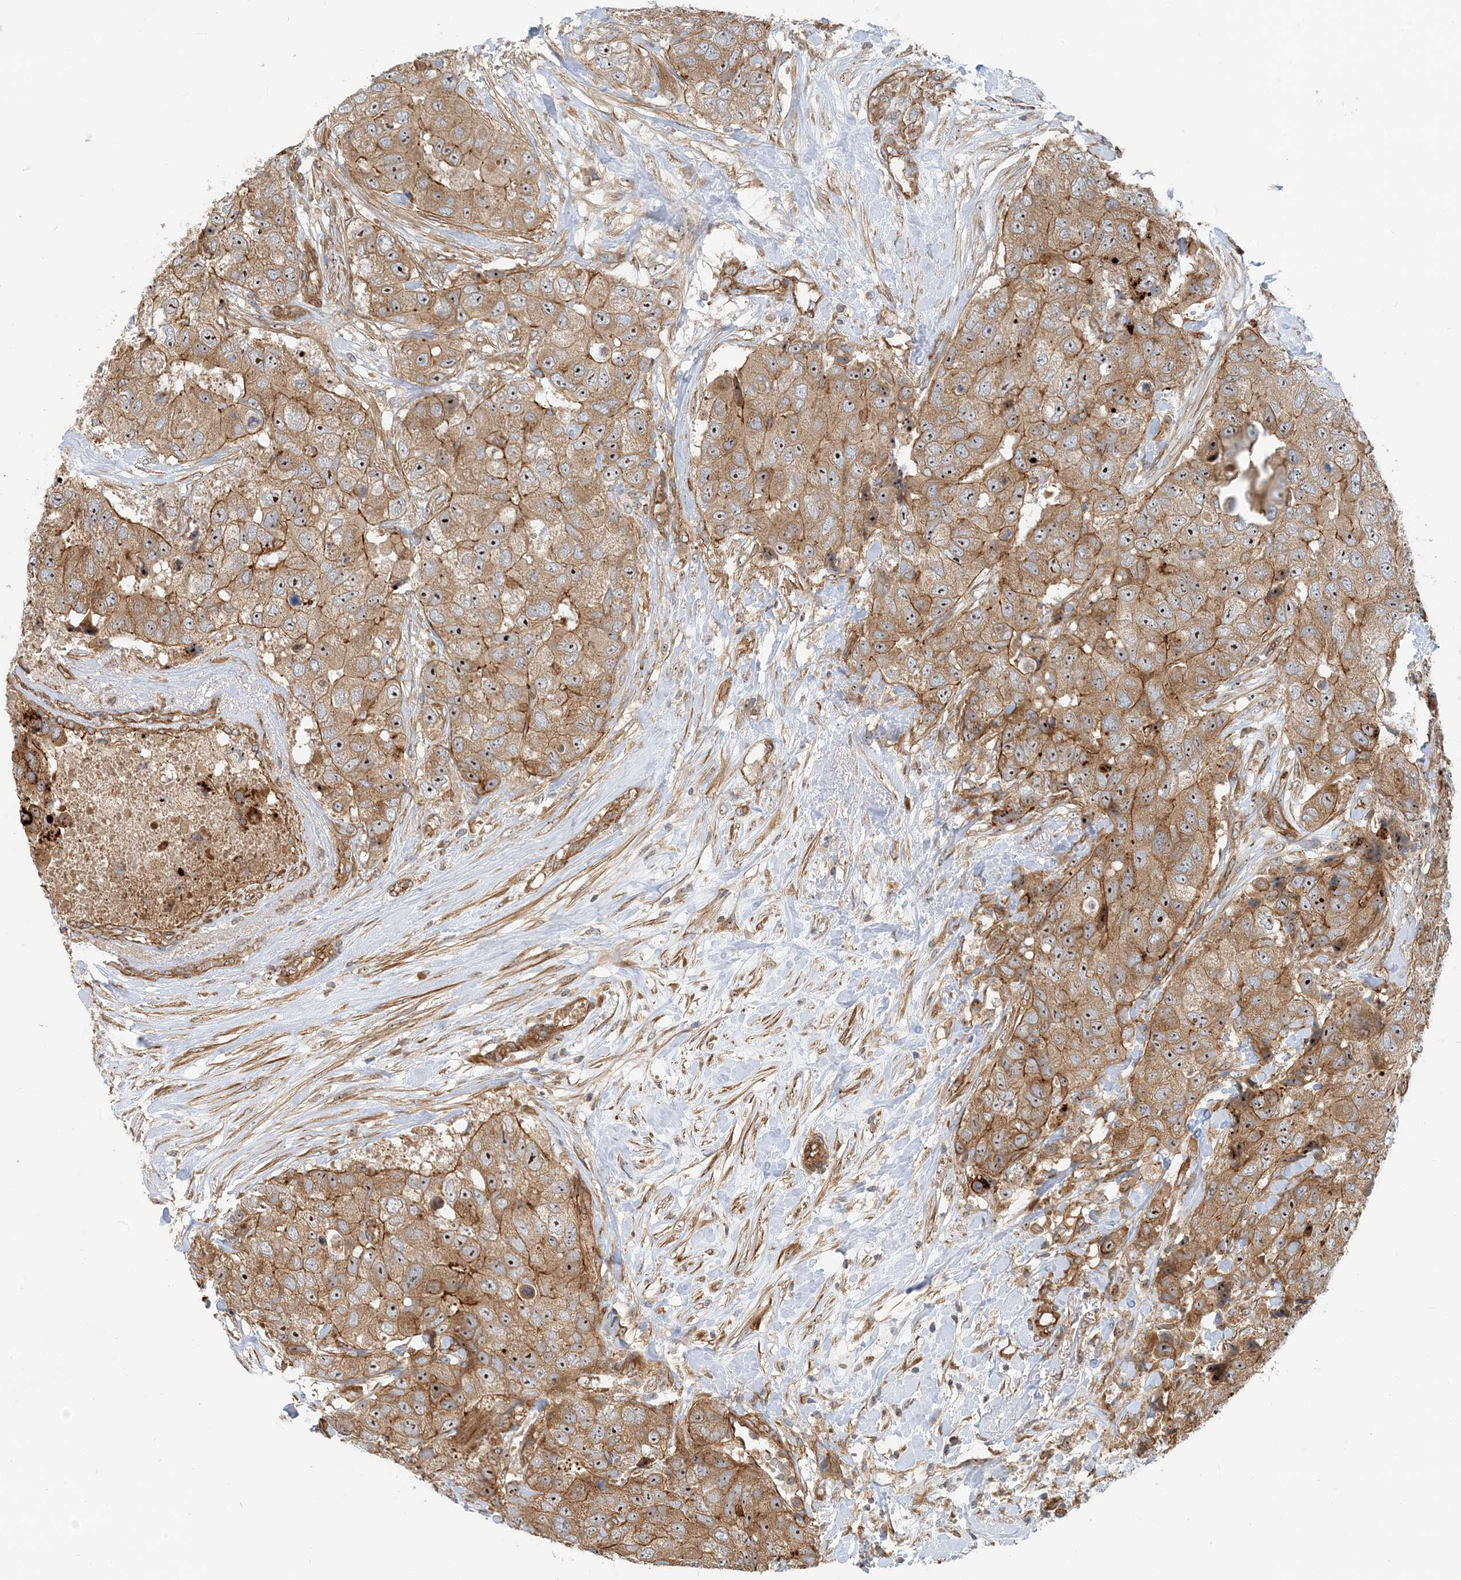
{"staining": {"intensity": "moderate", "quantity": ">75%", "location": "cytoplasmic/membranous,nuclear"}, "tissue": "breast cancer", "cell_type": "Tumor cells", "image_type": "cancer", "snomed": [{"axis": "morphology", "description": "Duct carcinoma"}, {"axis": "topography", "description": "Breast"}], "caption": "Breast cancer (invasive ductal carcinoma) stained for a protein reveals moderate cytoplasmic/membranous and nuclear positivity in tumor cells.", "gene": "MYL5", "patient": {"sex": "female", "age": 62}}